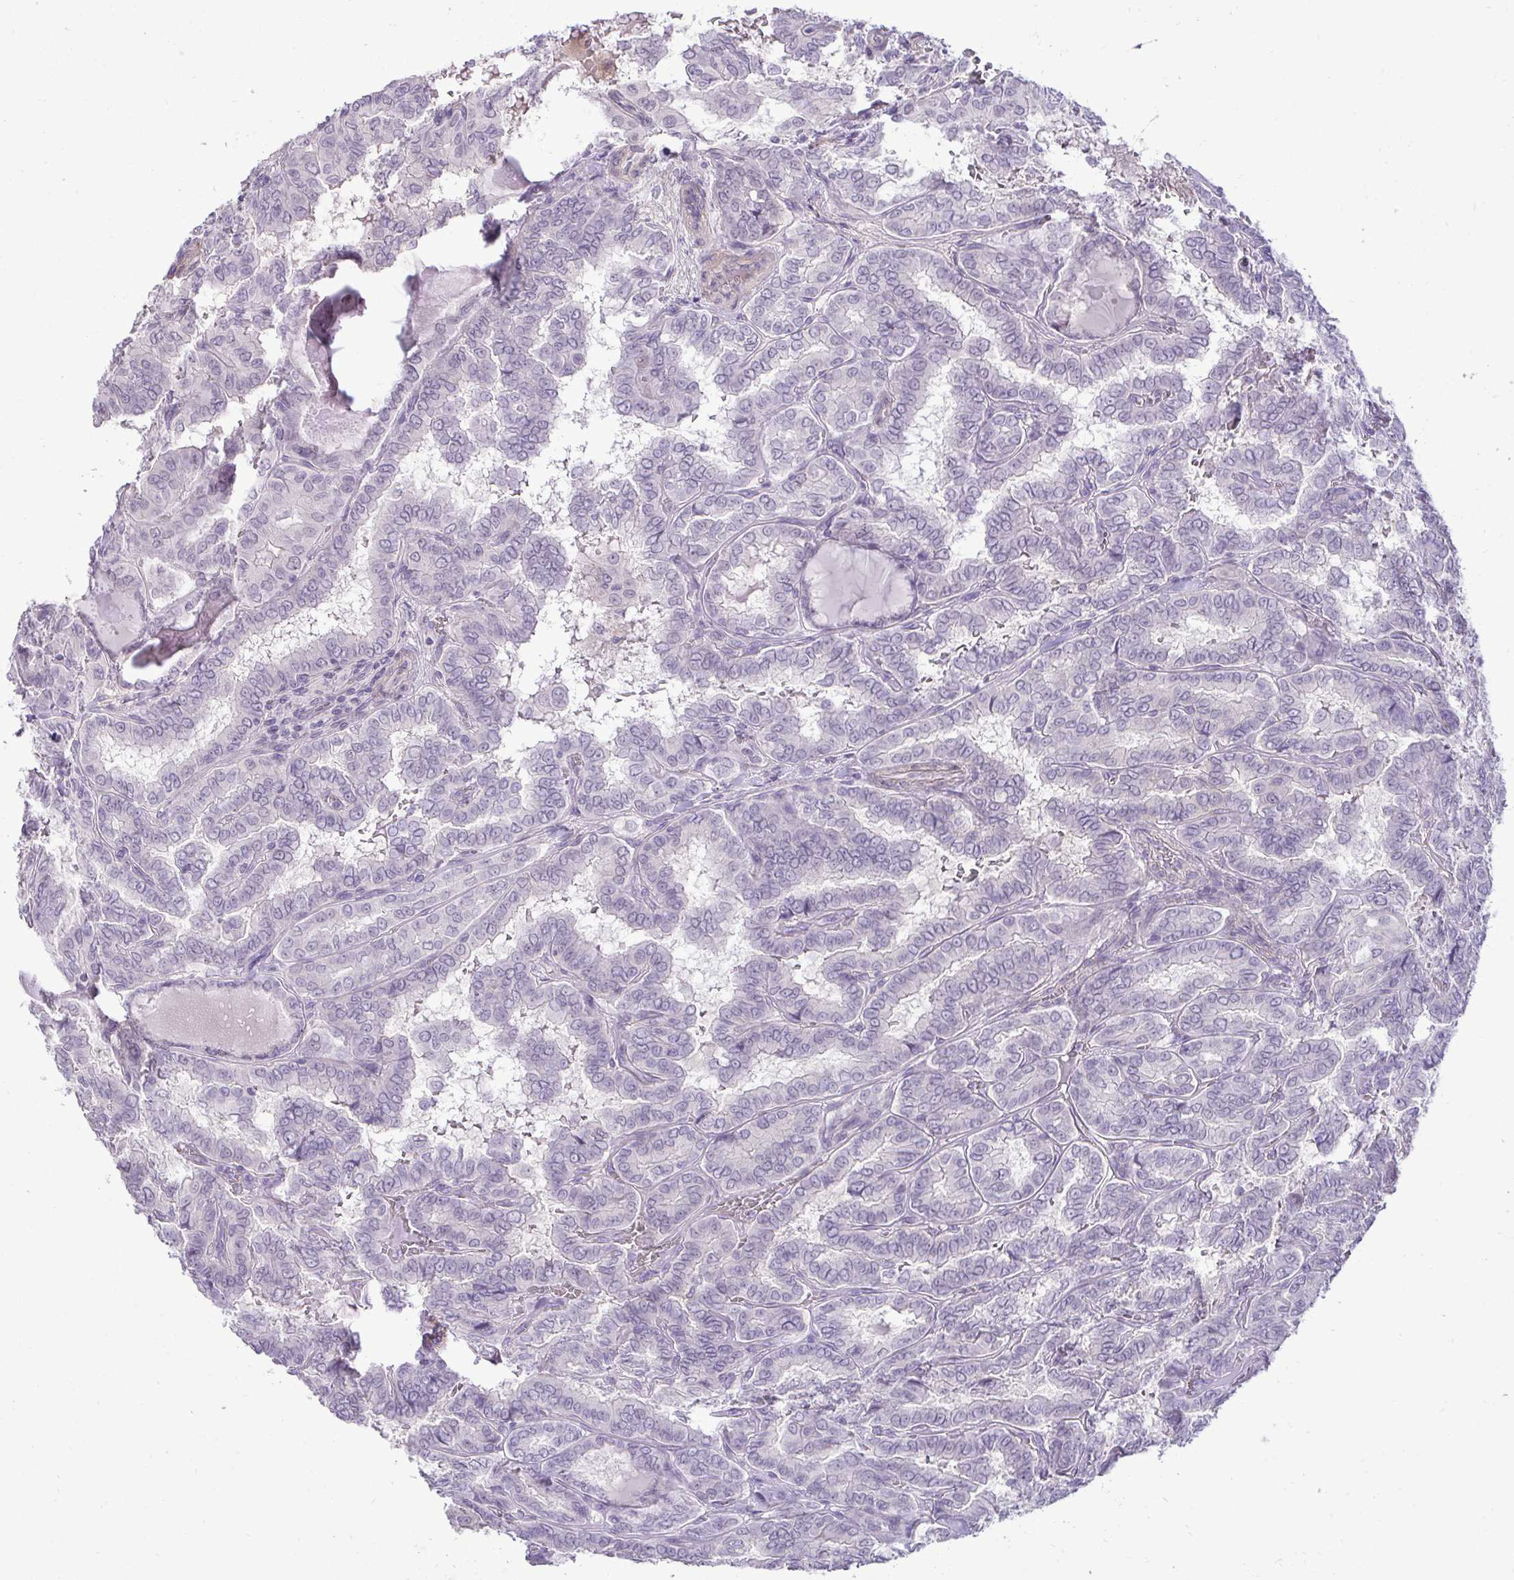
{"staining": {"intensity": "negative", "quantity": "none", "location": "none"}, "tissue": "thyroid cancer", "cell_type": "Tumor cells", "image_type": "cancer", "snomed": [{"axis": "morphology", "description": "Papillary adenocarcinoma, NOS"}, {"axis": "topography", "description": "Thyroid gland"}], "caption": "DAB immunohistochemical staining of thyroid papillary adenocarcinoma shows no significant positivity in tumor cells. The staining was performed using DAB to visualize the protein expression in brown, while the nuclei were stained in blue with hematoxylin (Magnification: 20x).", "gene": "SLC30A3", "patient": {"sex": "female", "age": 46}}